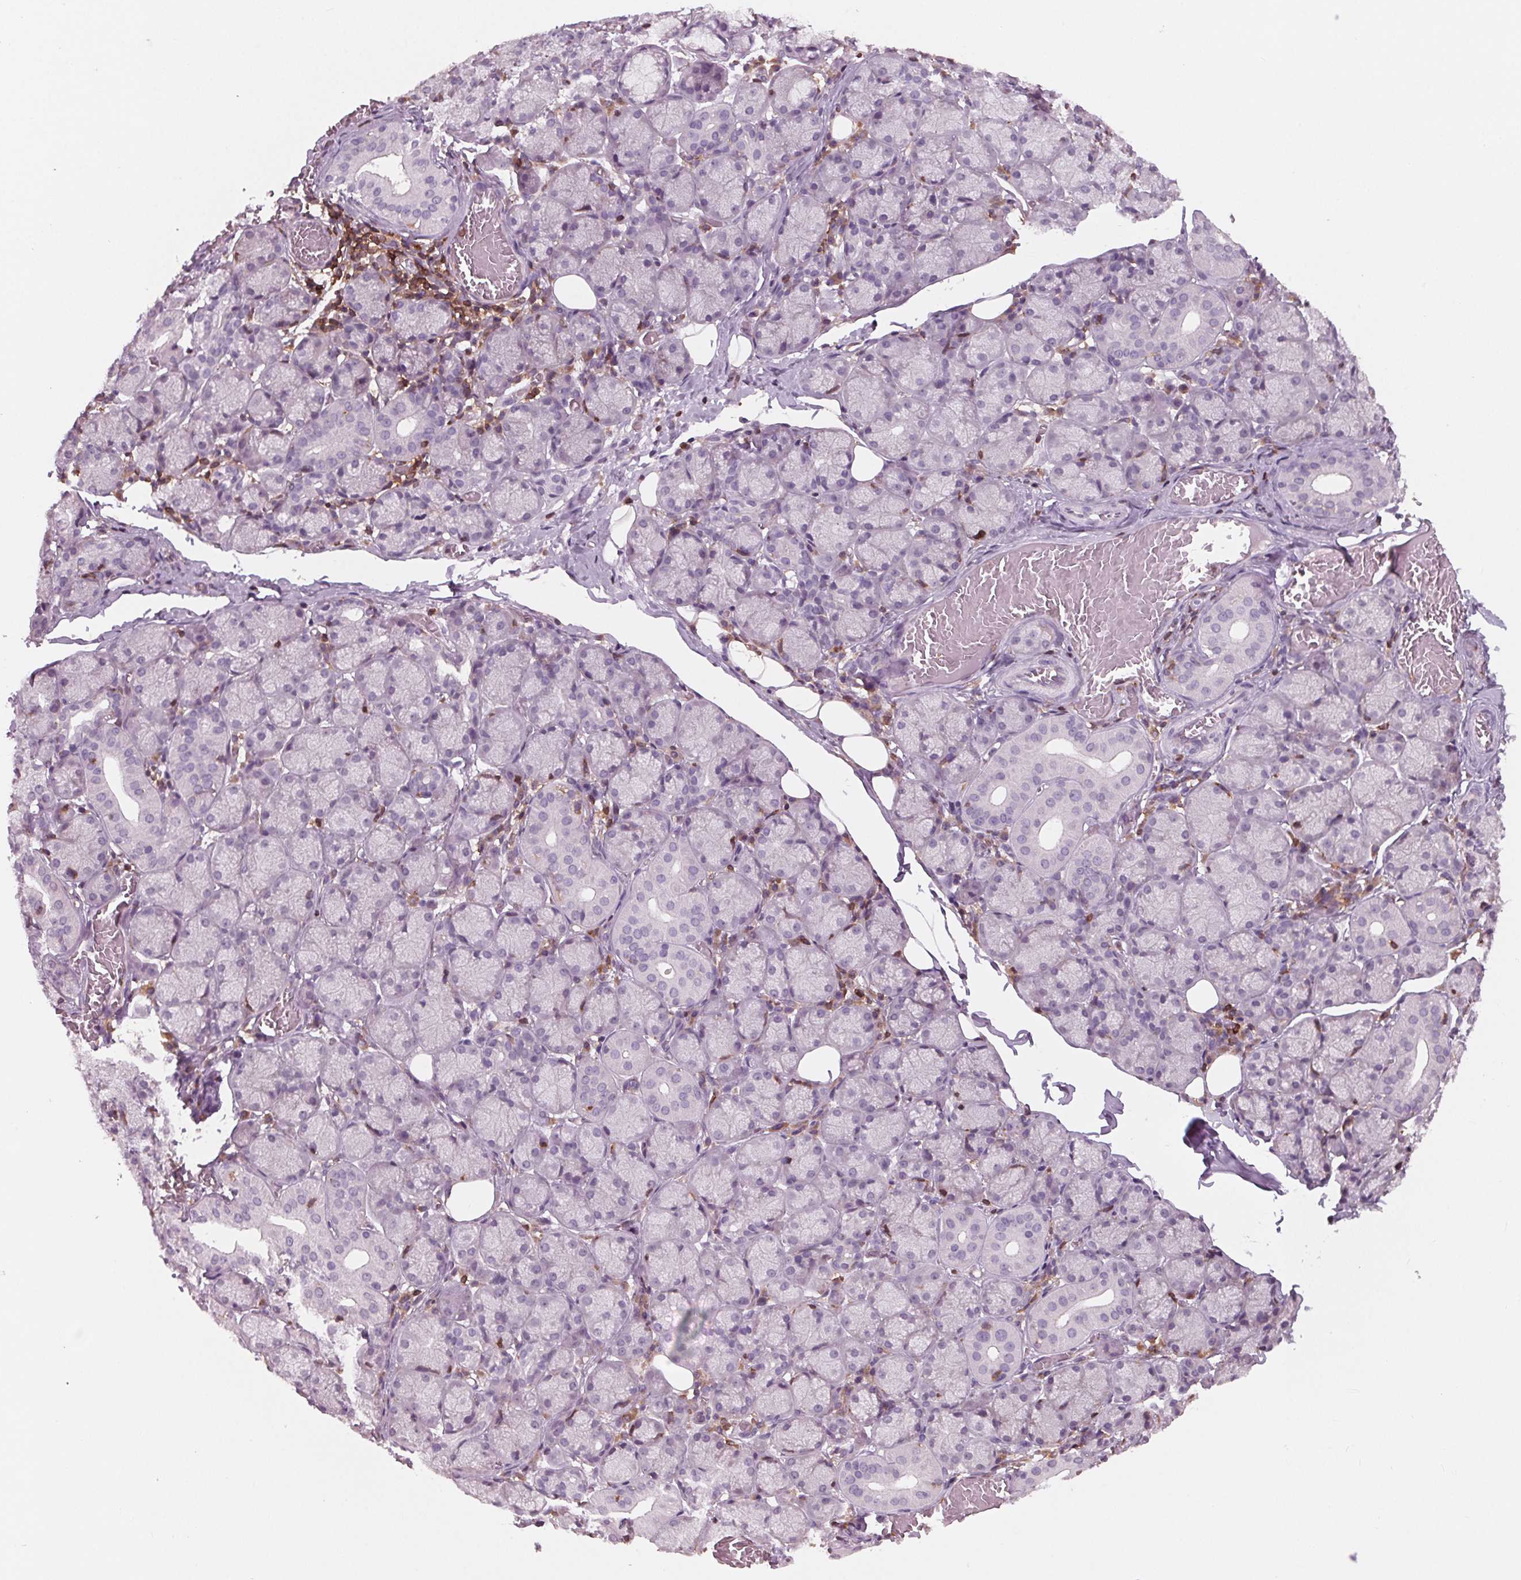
{"staining": {"intensity": "negative", "quantity": "none", "location": "none"}, "tissue": "salivary gland", "cell_type": "Glandular cells", "image_type": "normal", "snomed": [{"axis": "morphology", "description": "Normal tissue, NOS"}, {"axis": "topography", "description": "Salivary gland"}, {"axis": "topography", "description": "Peripheral nerve tissue"}], "caption": "Immunohistochemistry image of benign salivary gland: human salivary gland stained with DAB demonstrates no significant protein staining in glandular cells. (DAB (3,3'-diaminobenzidine) IHC with hematoxylin counter stain).", "gene": "ARHGAP25", "patient": {"sex": "female", "age": 24}}